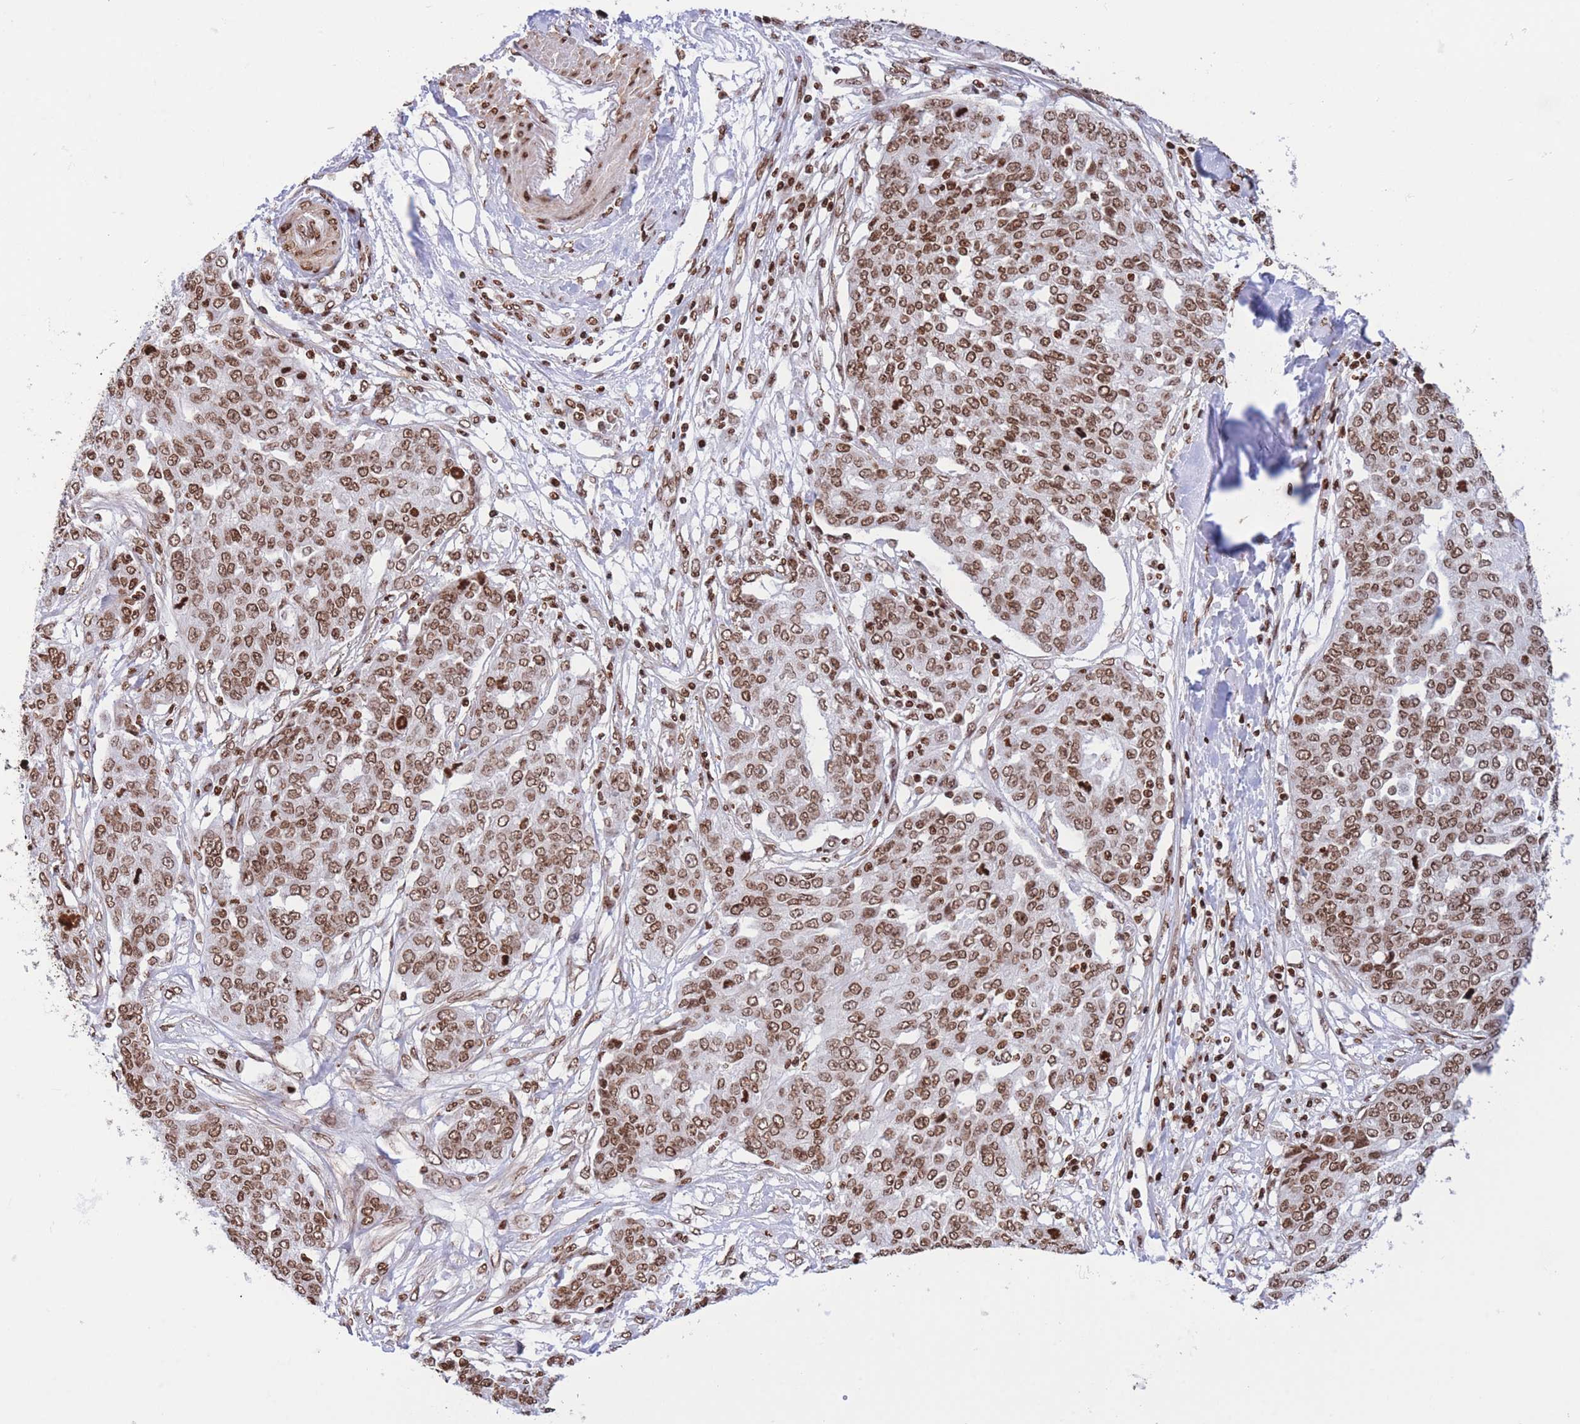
{"staining": {"intensity": "moderate", "quantity": ">75%", "location": "nuclear"}, "tissue": "ovarian cancer", "cell_type": "Tumor cells", "image_type": "cancer", "snomed": [{"axis": "morphology", "description": "Cystadenocarcinoma, serous, NOS"}, {"axis": "topography", "description": "Soft tissue"}, {"axis": "topography", "description": "Ovary"}], "caption": "There is medium levels of moderate nuclear positivity in tumor cells of serous cystadenocarcinoma (ovarian), as demonstrated by immunohistochemical staining (brown color).", "gene": "H2BC11", "patient": {"sex": "female", "age": 57}}